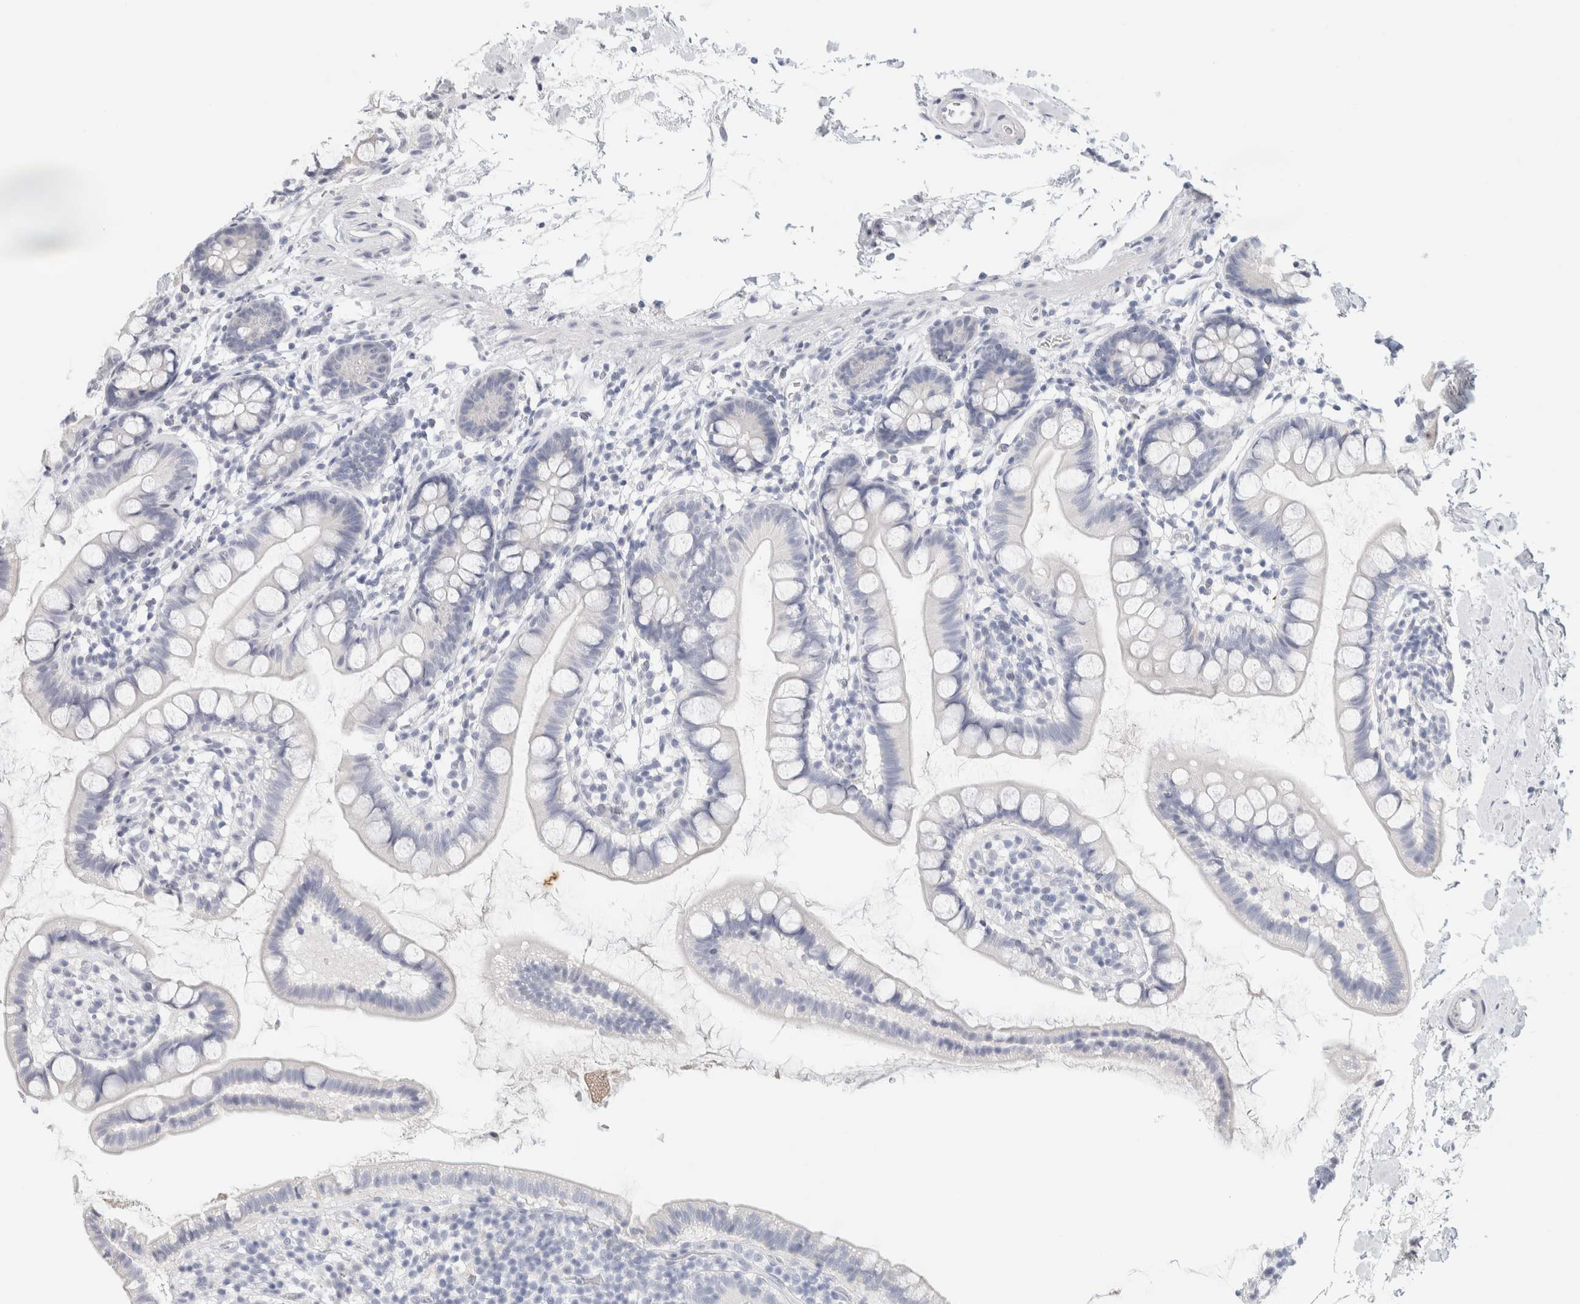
{"staining": {"intensity": "negative", "quantity": "none", "location": "none"}, "tissue": "small intestine", "cell_type": "Glandular cells", "image_type": "normal", "snomed": [{"axis": "morphology", "description": "Normal tissue, NOS"}, {"axis": "topography", "description": "Small intestine"}], "caption": "The IHC image has no significant staining in glandular cells of small intestine.", "gene": "NEFM", "patient": {"sex": "female", "age": 84}}